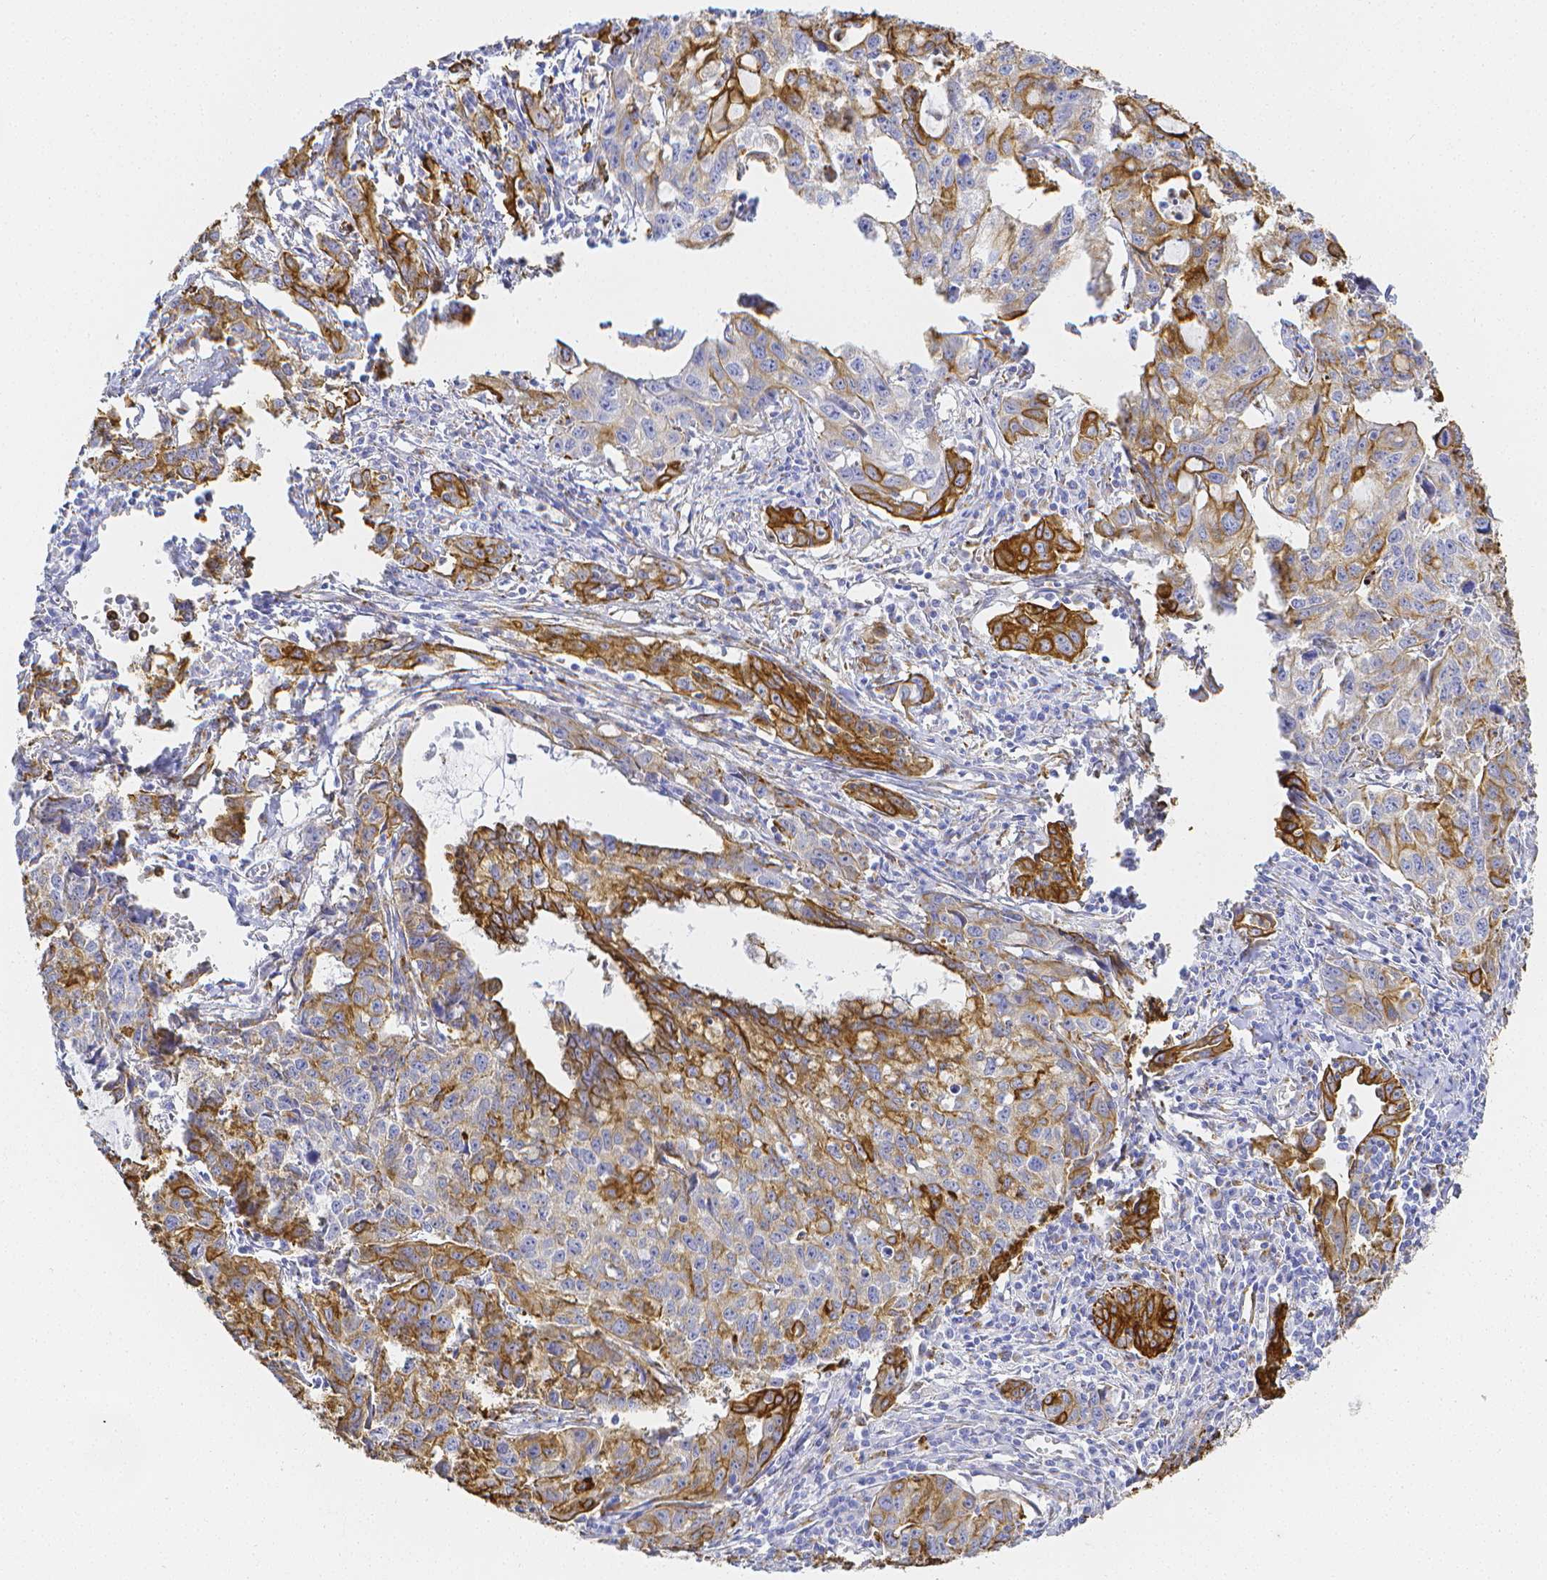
{"staining": {"intensity": "strong", "quantity": ">75%", "location": "cytoplasmic/membranous"}, "tissue": "cervical cancer", "cell_type": "Tumor cells", "image_type": "cancer", "snomed": [{"axis": "morphology", "description": "Squamous cell carcinoma, NOS"}, {"axis": "topography", "description": "Cervix"}], "caption": "High-power microscopy captured an IHC photomicrograph of cervical squamous cell carcinoma, revealing strong cytoplasmic/membranous expression in about >75% of tumor cells.", "gene": "SMURF1", "patient": {"sex": "female", "age": 28}}